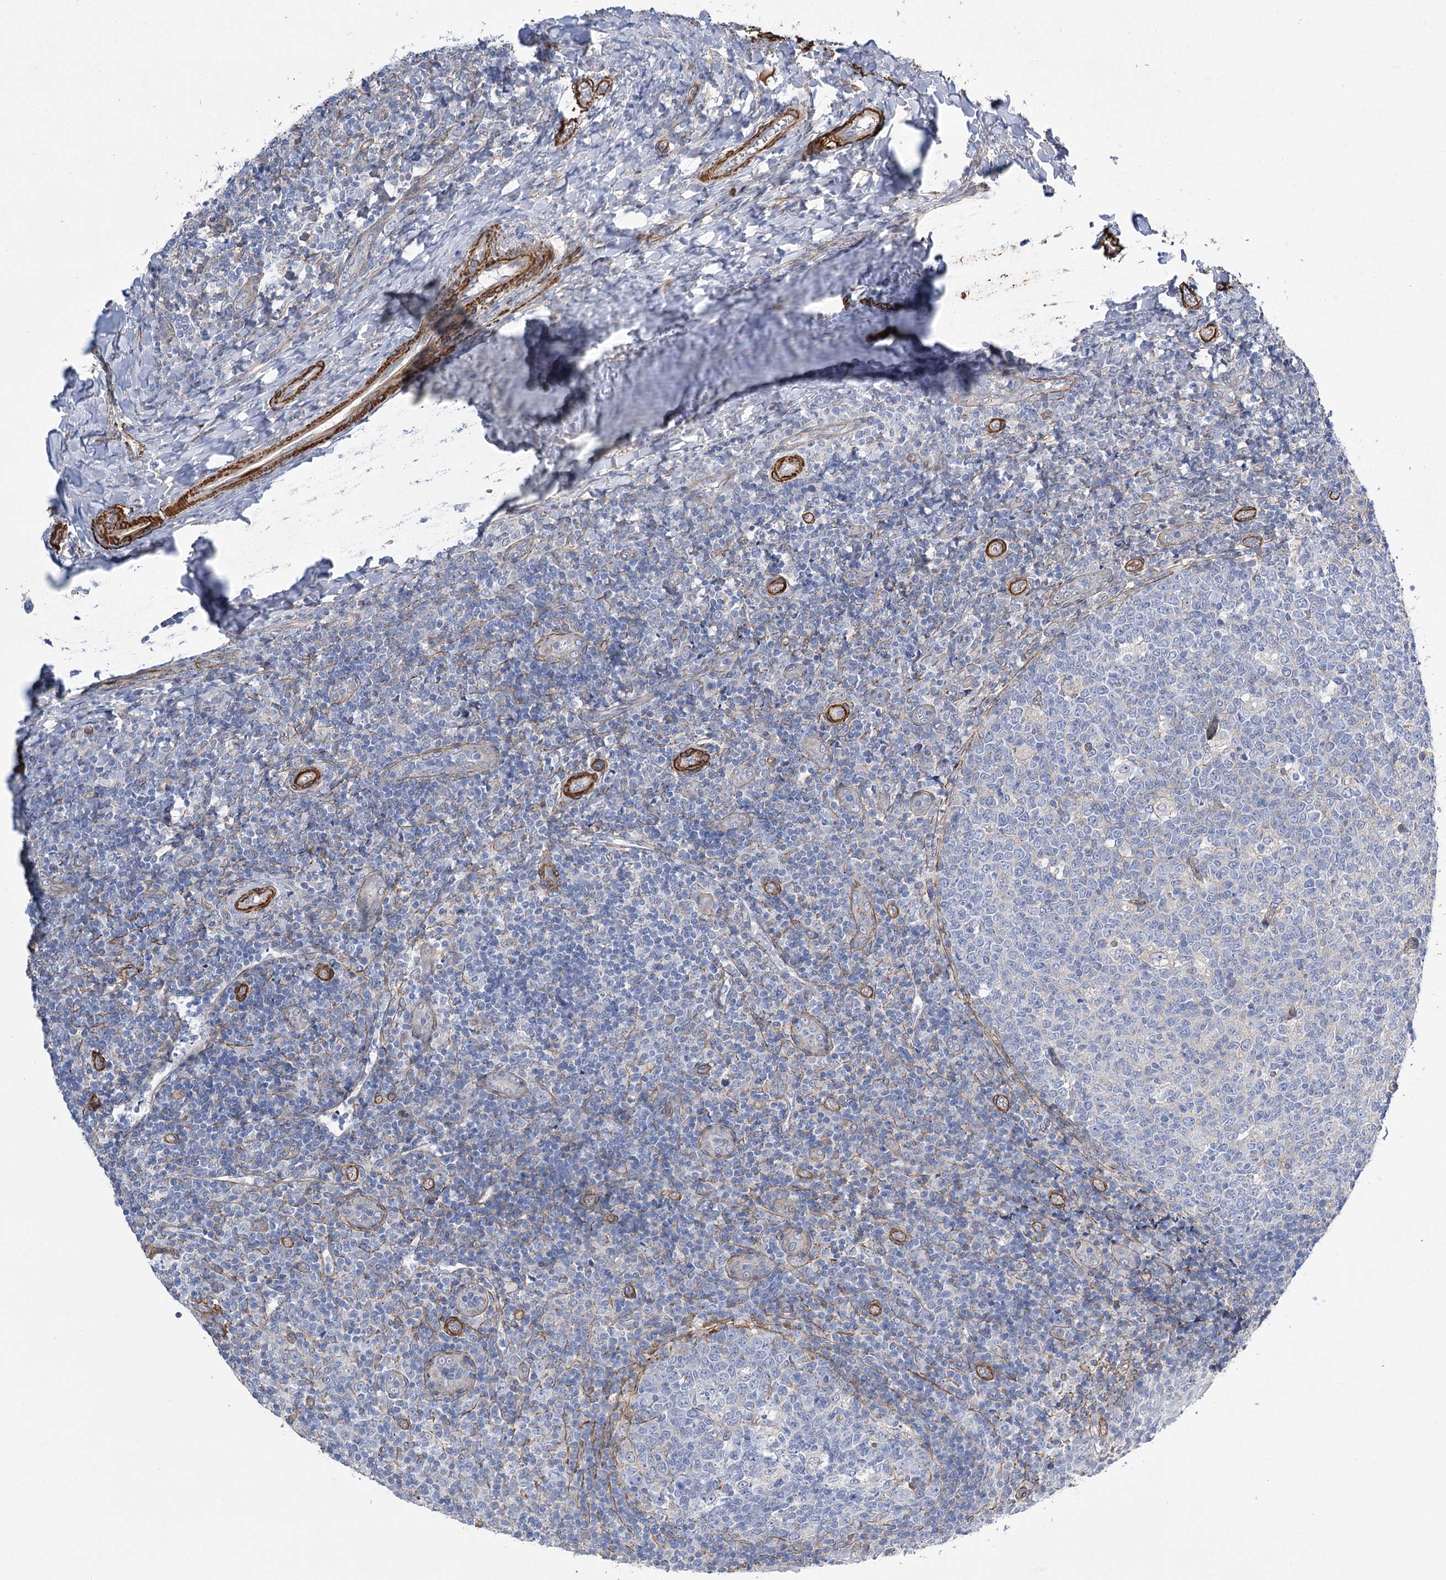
{"staining": {"intensity": "negative", "quantity": "none", "location": "none"}, "tissue": "tonsil", "cell_type": "Germinal center cells", "image_type": "normal", "snomed": [{"axis": "morphology", "description": "Normal tissue, NOS"}, {"axis": "topography", "description": "Tonsil"}], "caption": "Human tonsil stained for a protein using immunohistochemistry (IHC) demonstrates no staining in germinal center cells.", "gene": "WASHC3", "patient": {"sex": "female", "age": 19}}